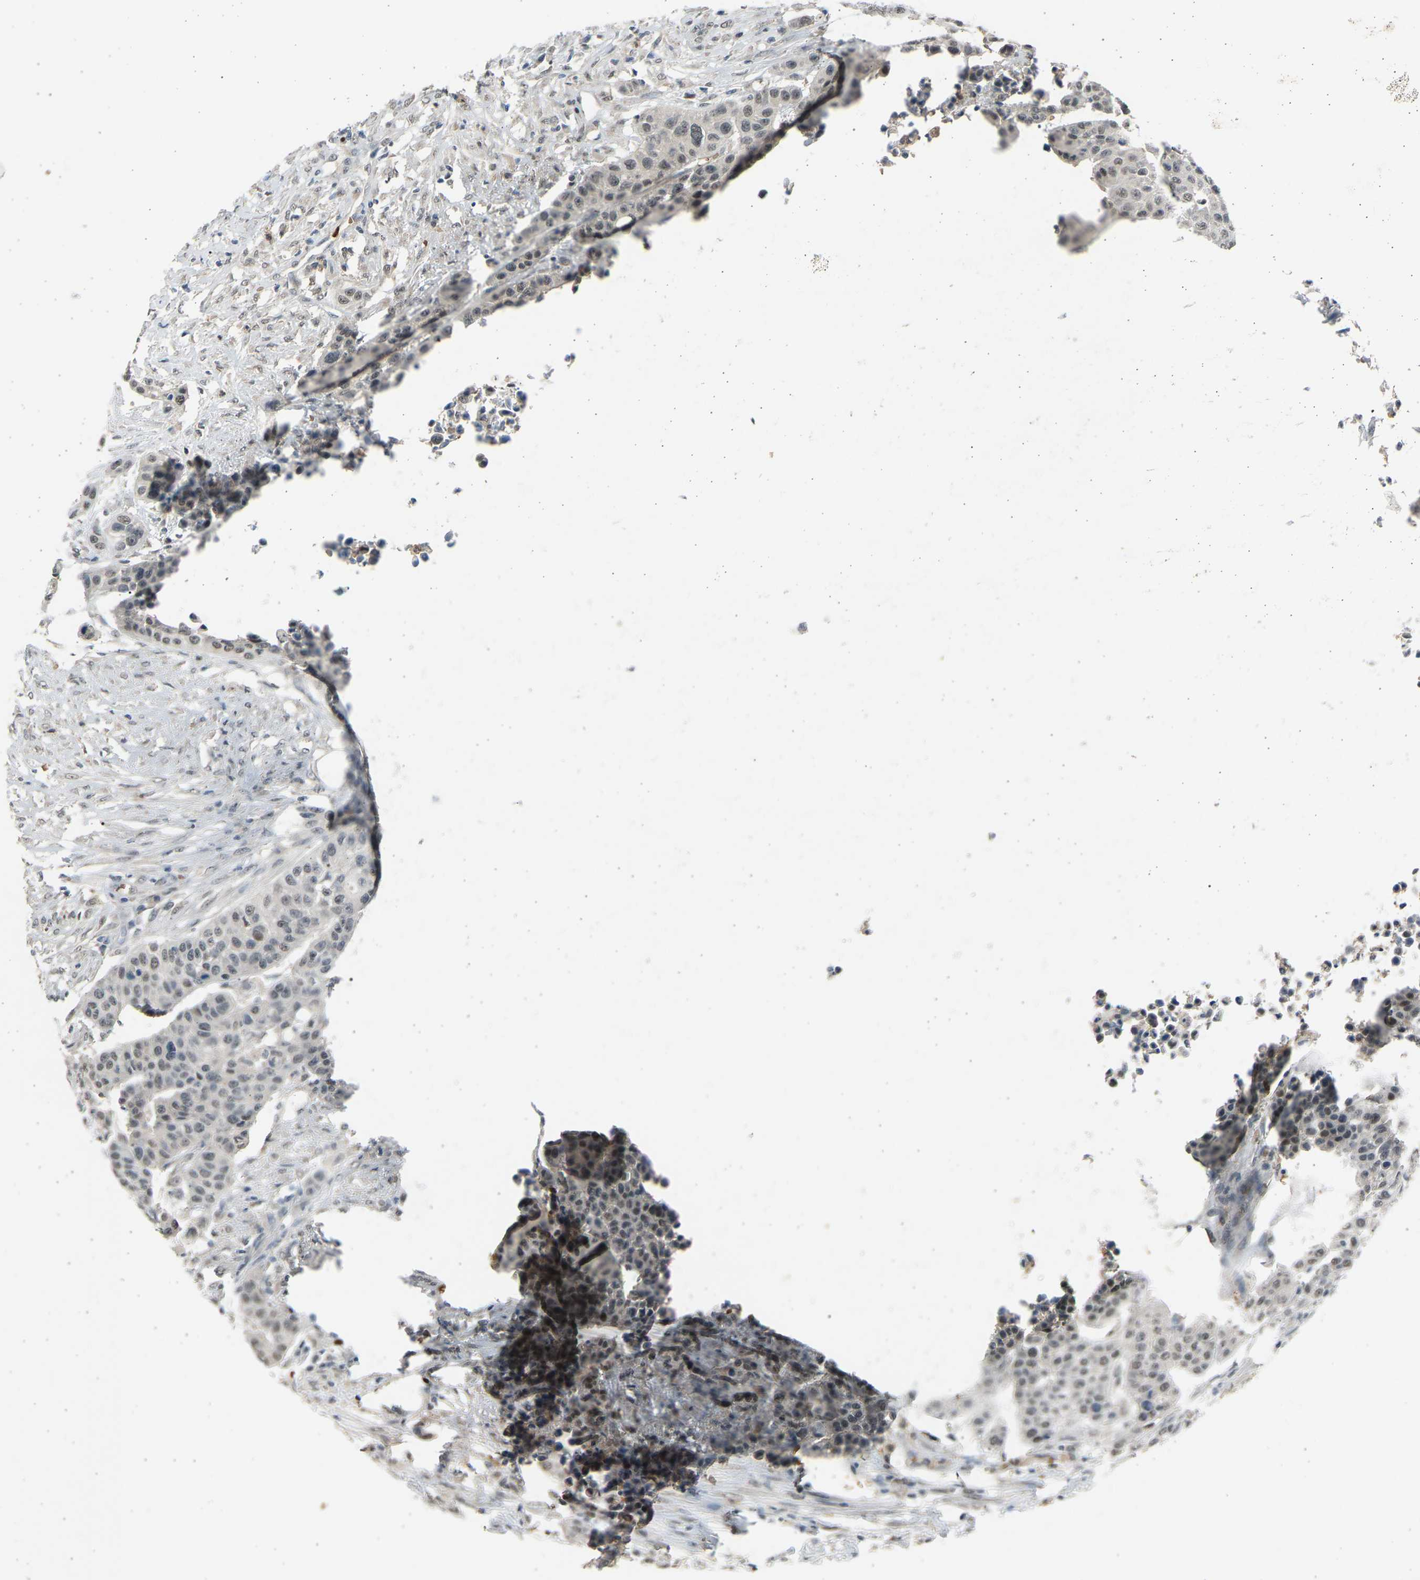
{"staining": {"intensity": "weak", "quantity": "25%-75%", "location": "nuclear"}, "tissue": "urothelial cancer", "cell_type": "Tumor cells", "image_type": "cancer", "snomed": [{"axis": "morphology", "description": "Urothelial carcinoma, High grade"}, {"axis": "topography", "description": "Urinary bladder"}], "caption": "Tumor cells exhibit low levels of weak nuclear expression in about 25%-75% of cells in urothelial cancer.", "gene": "BIRC2", "patient": {"sex": "male", "age": 74}}